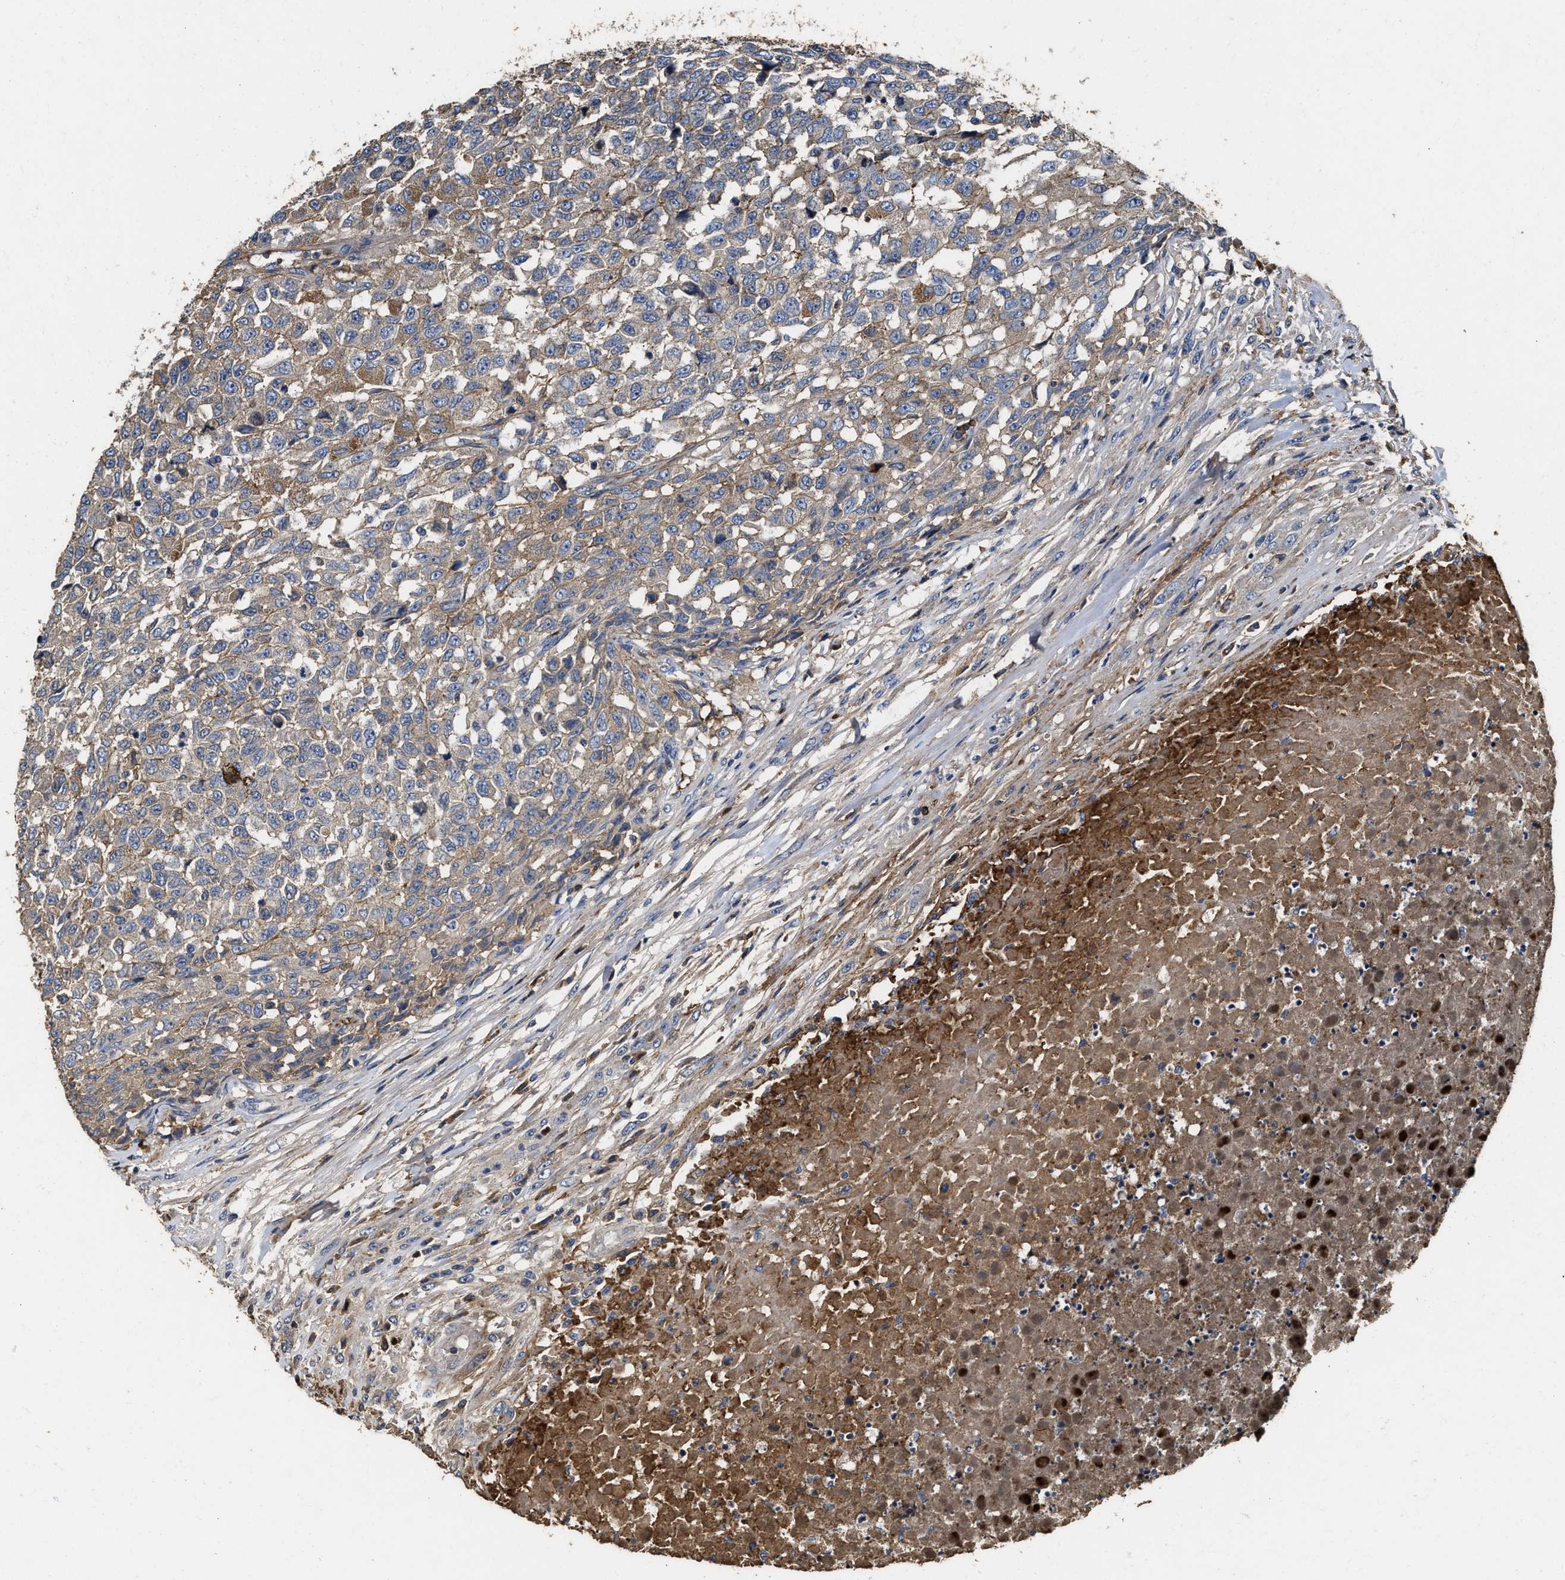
{"staining": {"intensity": "weak", "quantity": ">75%", "location": "cytoplasmic/membranous"}, "tissue": "testis cancer", "cell_type": "Tumor cells", "image_type": "cancer", "snomed": [{"axis": "morphology", "description": "Seminoma, NOS"}, {"axis": "topography", "description": "Testis"}], "caption": "Testis seminoma tissue demonstrates weak cytoplasmic/membranous positivity in about >75% of tumor cells", "gene": "C3", "patient": {"sex": "male", "age": 59}}